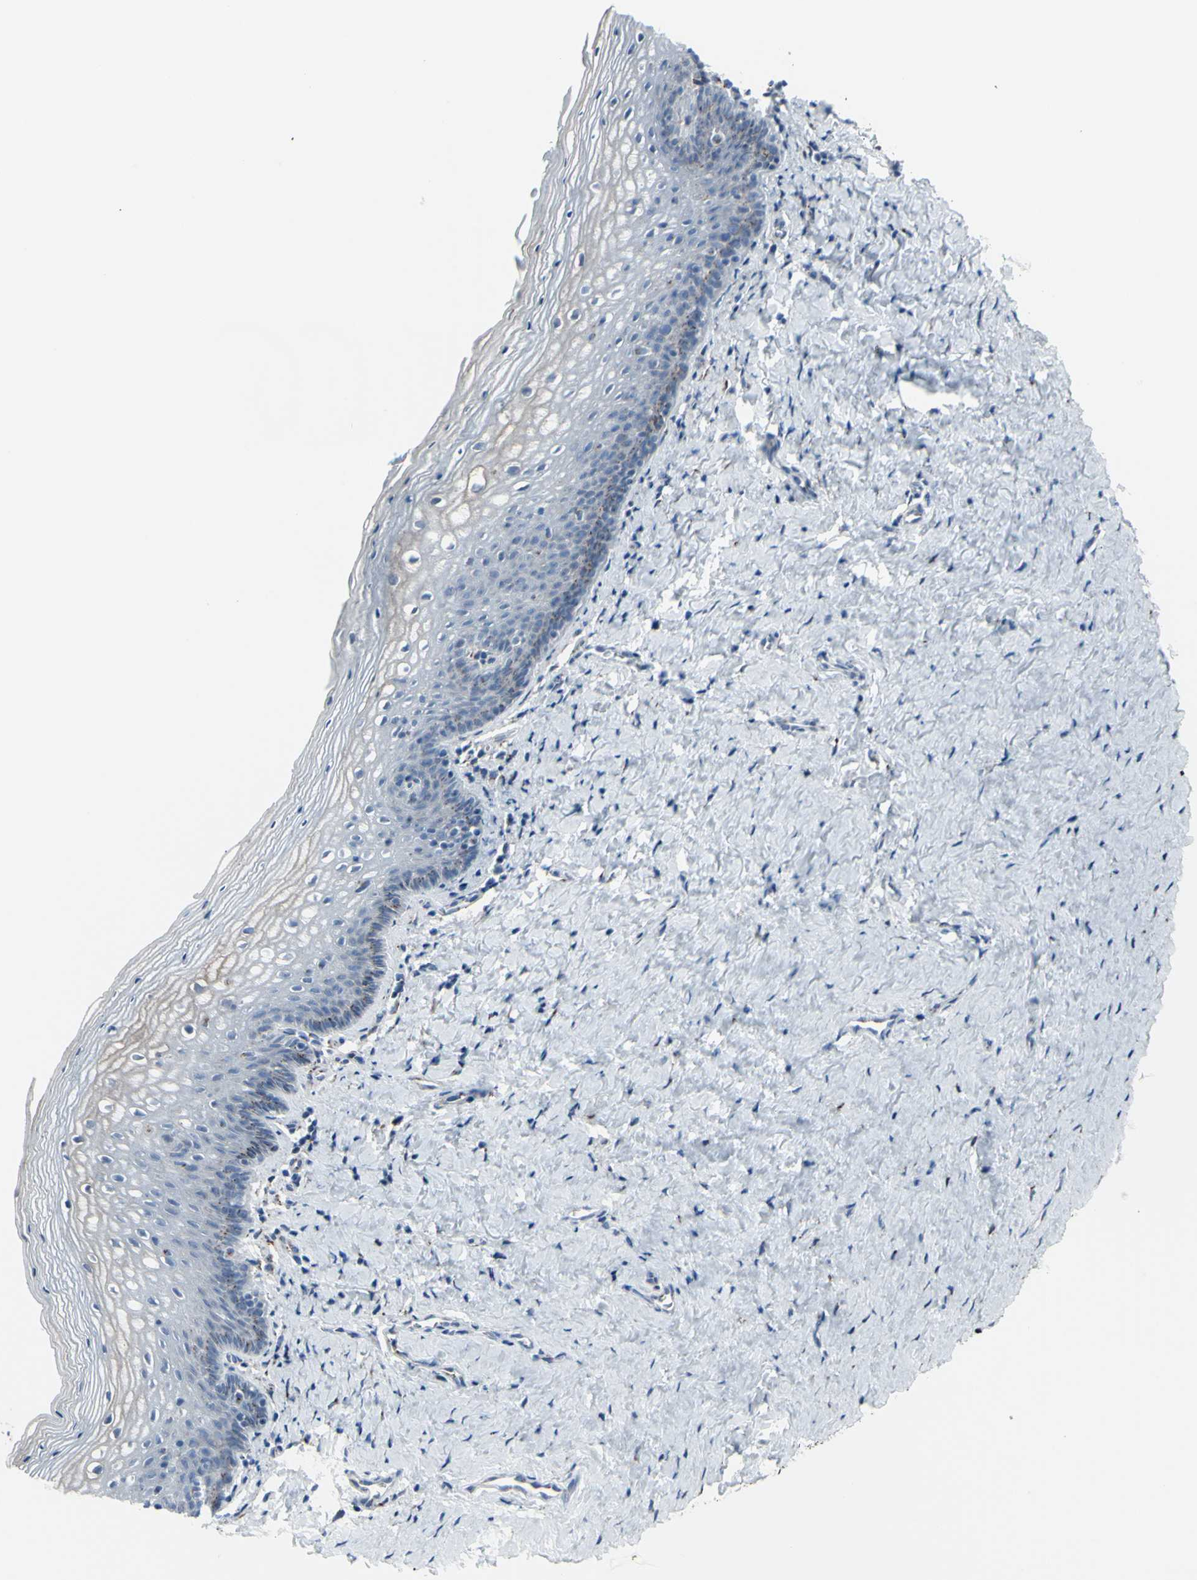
{"staining": {"intensity": "moderate", "quantity": "25%-75%", "location": "cytoplasmic/membranous"}, "tissue": "vagina", "cell_type": "Squamous epithelial cells", "image_type": "normal", "snomed": [{"axis": "morphology", "description": "Normal tissue, NOS"}, {"axis": "topography", "description": "Vagina"}], "caption": "Immunohistochemistry (IHC) (DAB (3,3'-diaminobenzidine)) staining of normal vagina displays moderate cytoplasmic/membranous protein expression in about 25%-75% of squamous epithelial cells. (Stains: DAB in brown, nuclei in blue, Microscopy: brightfield microscopy at high magnification).", "gene": "GLG1", "patient": {"sex": "female", "age": 46}}